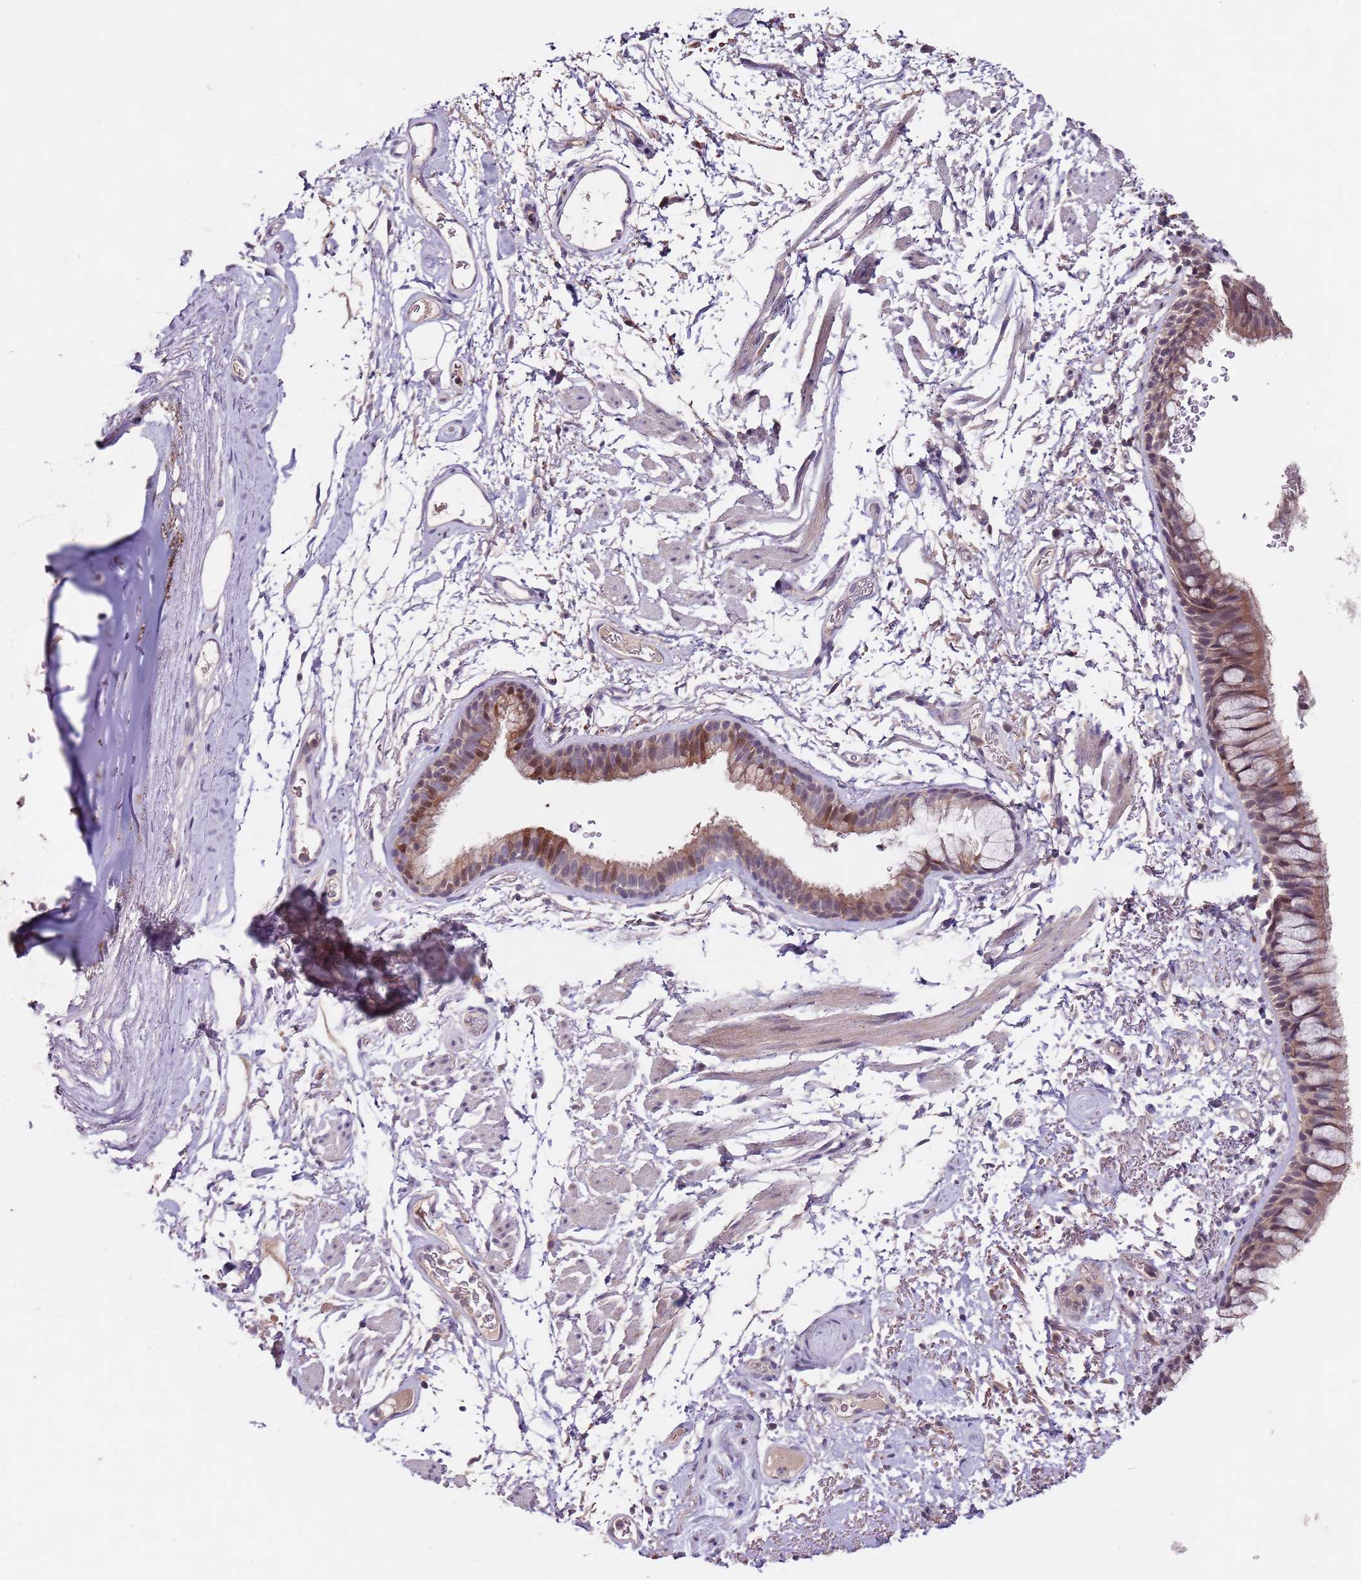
{"staining": {"intensity": "moderate", "quantity": "25%-75%", "location": "cytoplasmic/membranous"}, "tissue": "bronchus", "cell_type": "Respiratory epithelial cells", "image_type": "normal", "snomed": [{"axis": "morphology", "description": "Normal tissue, NOS"}, {"axis": "topography", "description": "Cartilage tissue"}, {"axis": "topography", "description": "Bronchus"}], "caption": "A photomicrograph showing moderate cytoplasmic/membranous expression in about 25%-75% of respiratory epithelial cells in benign bronchus, as visualized by brown immunohistochemical staining.", "gene": "NRDE2", "patient": {"sex": "female", "age": 73}}